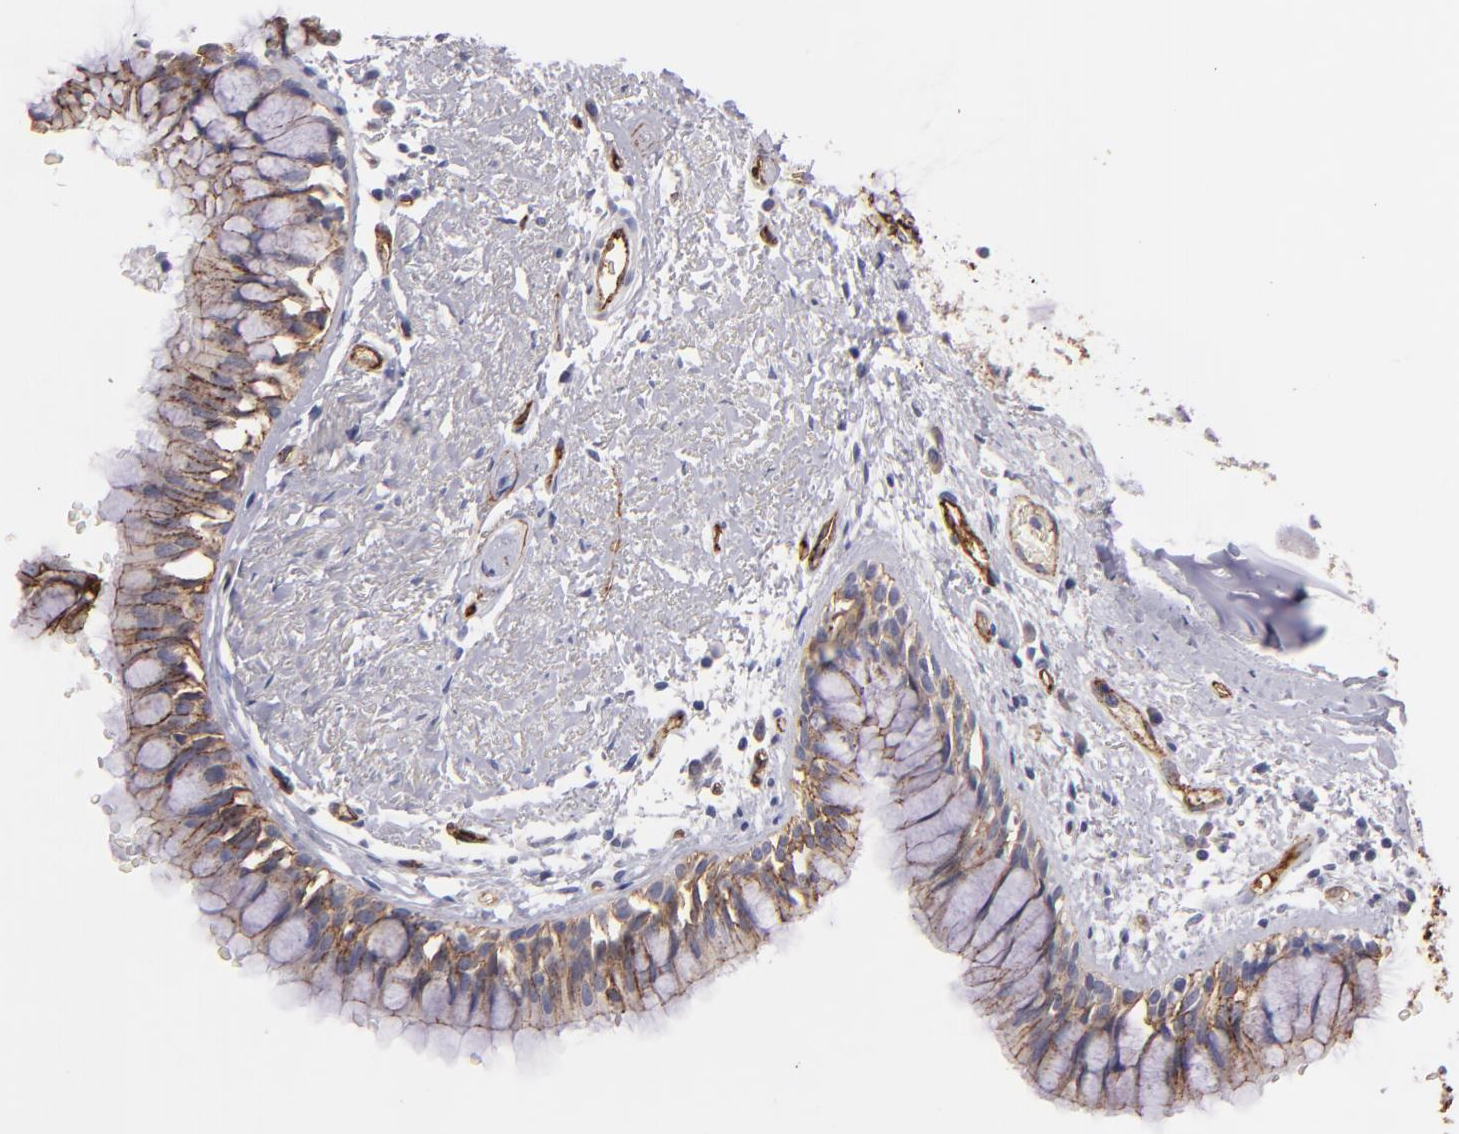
{"staining": {"intensity": "moderate", "quantity": ">75%", "location": "cytoplasmic/membranous"}, "tissue": "bronchus", "cell_type": "Respiratory epithelial cells", "image_type": "normal", "snomed": [{"axis": "morphology", "description": "Normal tissue, NOS"}, {"axis": "topography", "description": "Lymph node of abdomen"}, {"axis": "topography", "description": "Lymph node of pelvis"}], "caption": "A medium amount of moderate cytoplasmic/membranous positivity is identified in approximately >75% of respiratory epithelial cells in benign bronchus. (Stains: DAB in brown, nuclei in blue, Microscopy: brightfield microscopy at high magnification).", "gene": "CLDN5", "patient": {"sex": "female", "age": 65}}